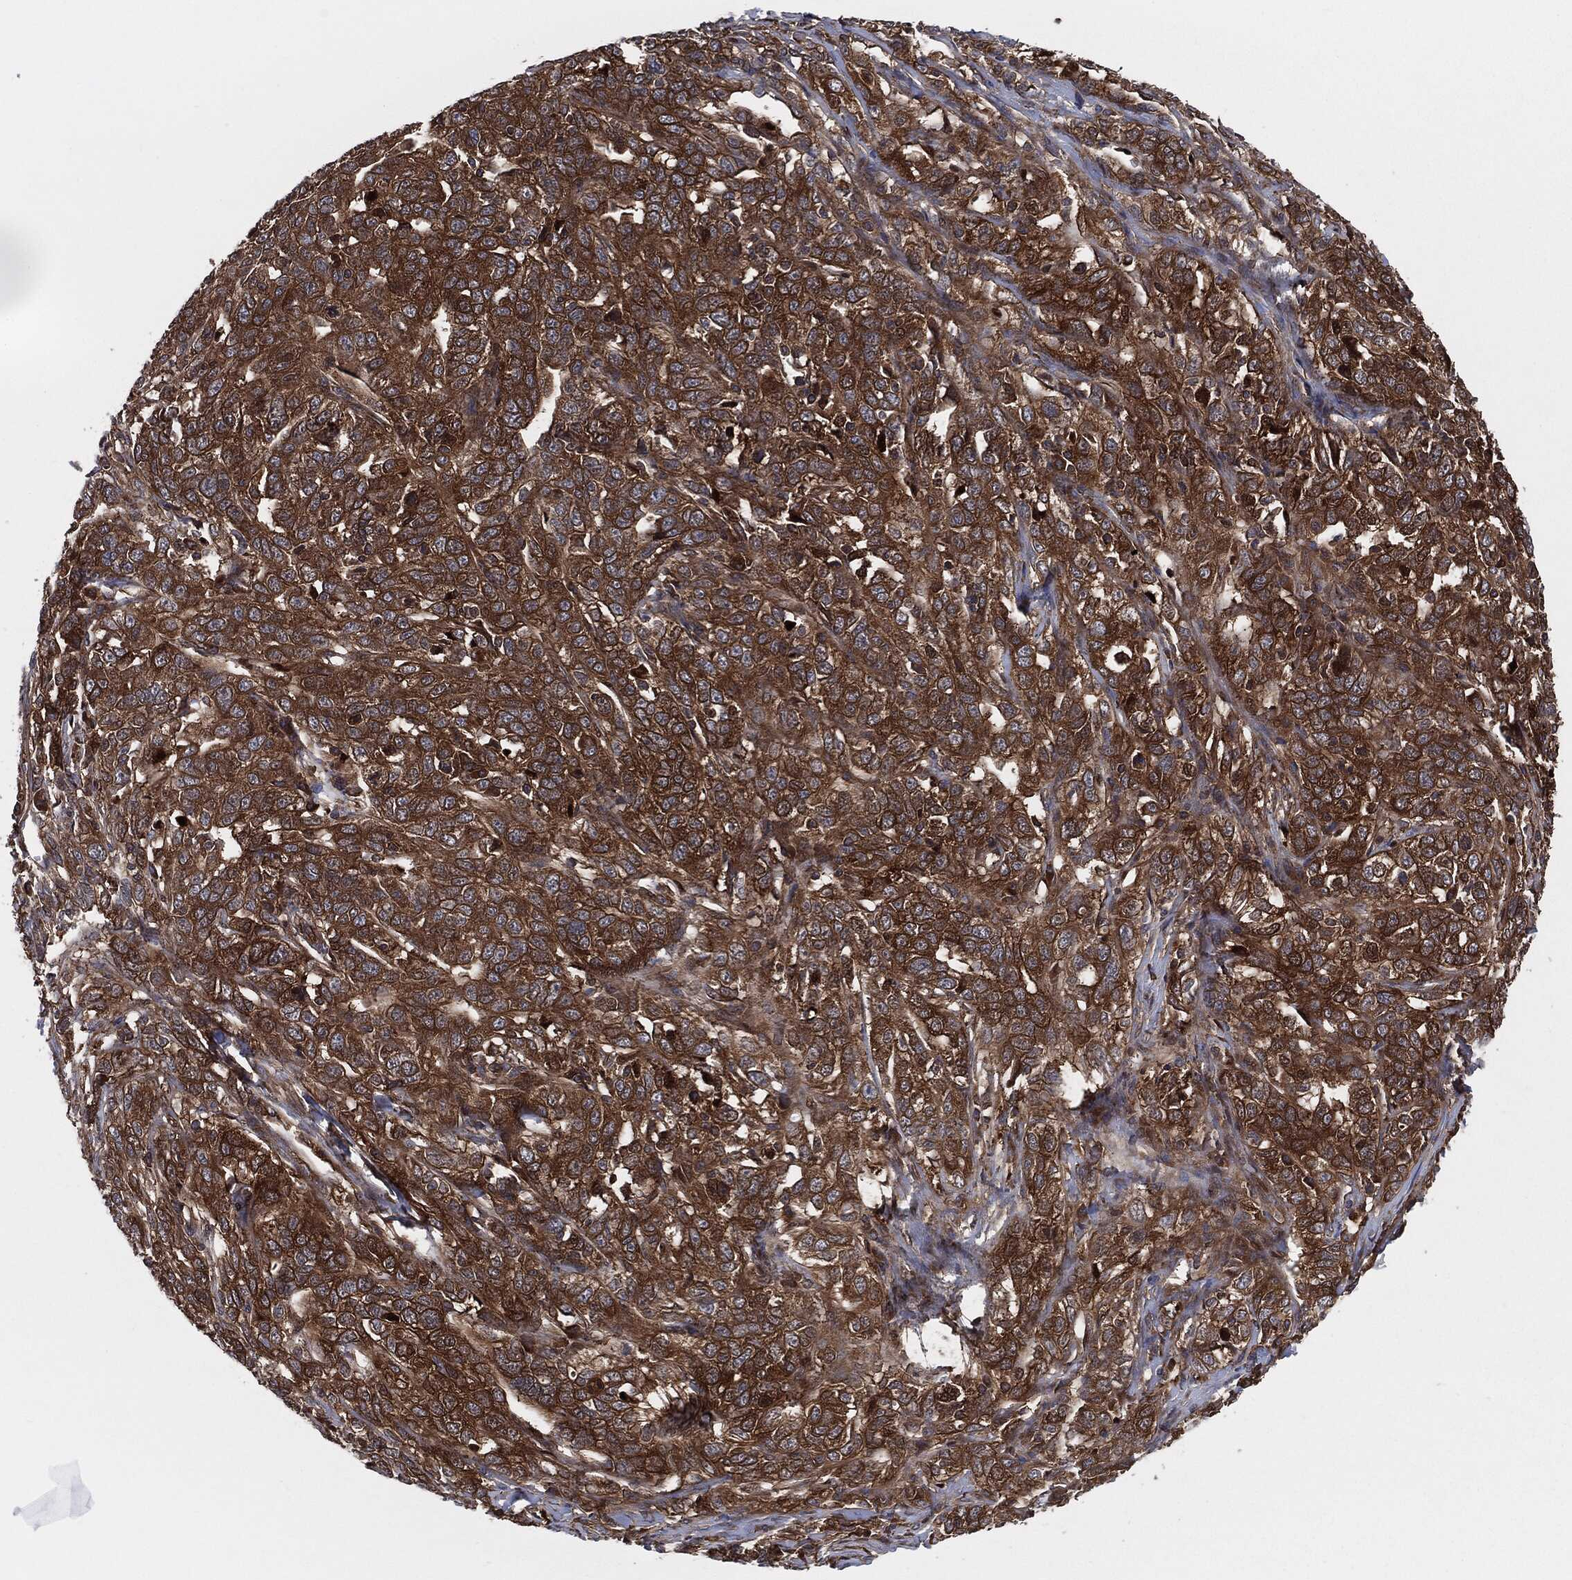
{"staining": {"intensity": "strong", "quantity": ">75%", "location": "cytoplasmic/membranous"}, "tissue": "ovarian cancer", "cell_type": "Tumor cells", "image_type": "cancer", "snomed": [{"axis": "morphology", "description": "Cystadenocarcinoma, serous, NOS"}, {"axis": "topography", "description": "Ovary"}], "caption": "Human ovarian cancer (serous cystadenocarcinoma) stained for a protein (brown) displays strong cytoplasmic/membranous positive positivity in about >75% of tumor cells.", "gene": "XPNPEP1", "patient": {"sex": "female", "age": 71}}